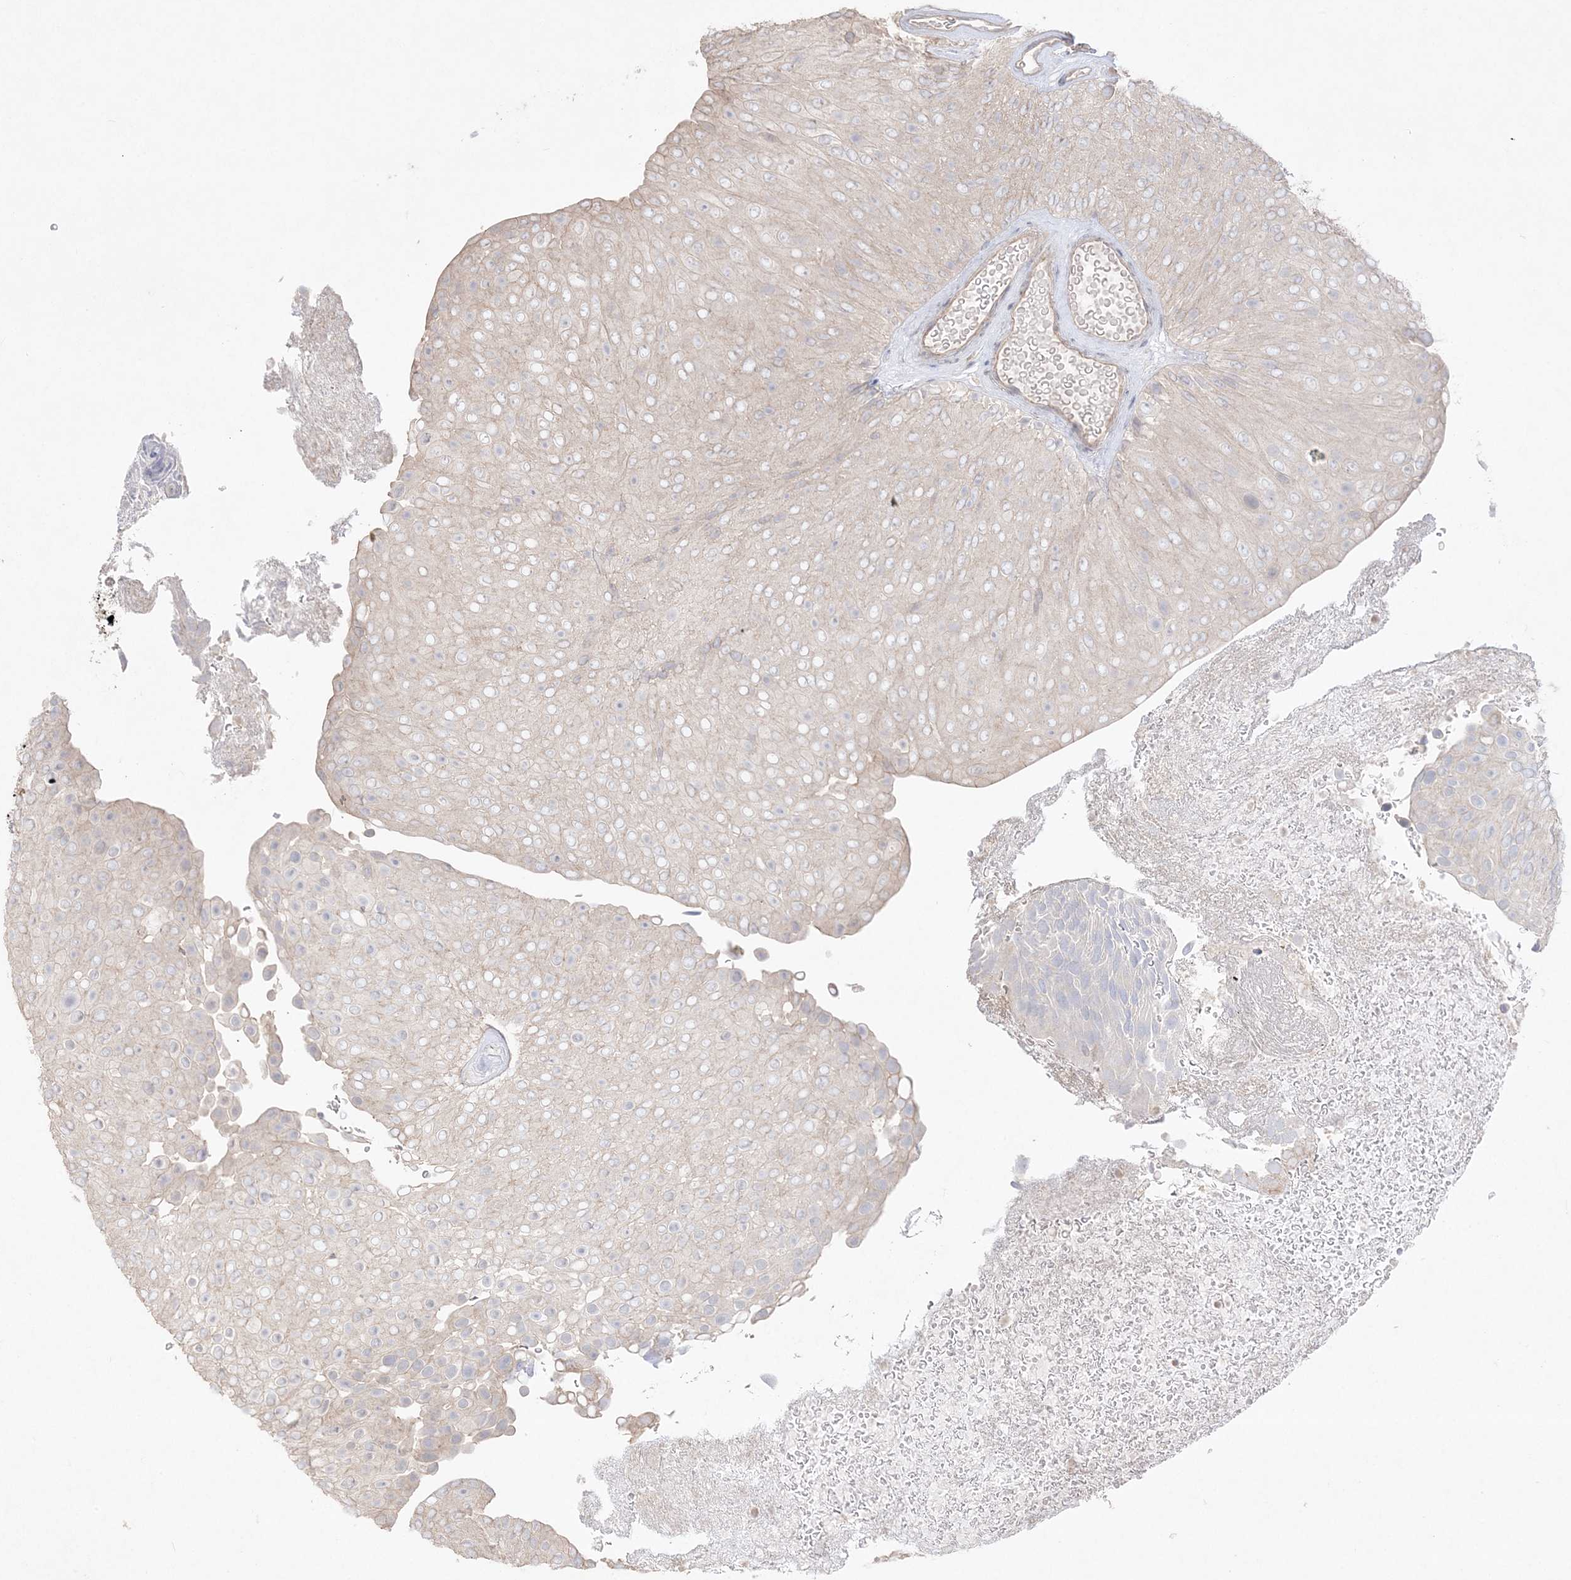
{"staining": {"intensity": "negative", "quantity": "none", "location": "none"}, "tissue": "urothelial cancer", "cell_type": "Tumor cells", "image_type": "cancer", "snomed": [{"axis": "morphology", "description": "Urothelial carcinoma, Low grade"}, {"axis": "topography", "description": "Urinary bladder"}], "caption": "Human urothelial cancer stained for a protein using IHC exhibits no positivity in tumor cells.", "gene": "SH3BP4", "patient": {"sex": "male", "age": 78}}